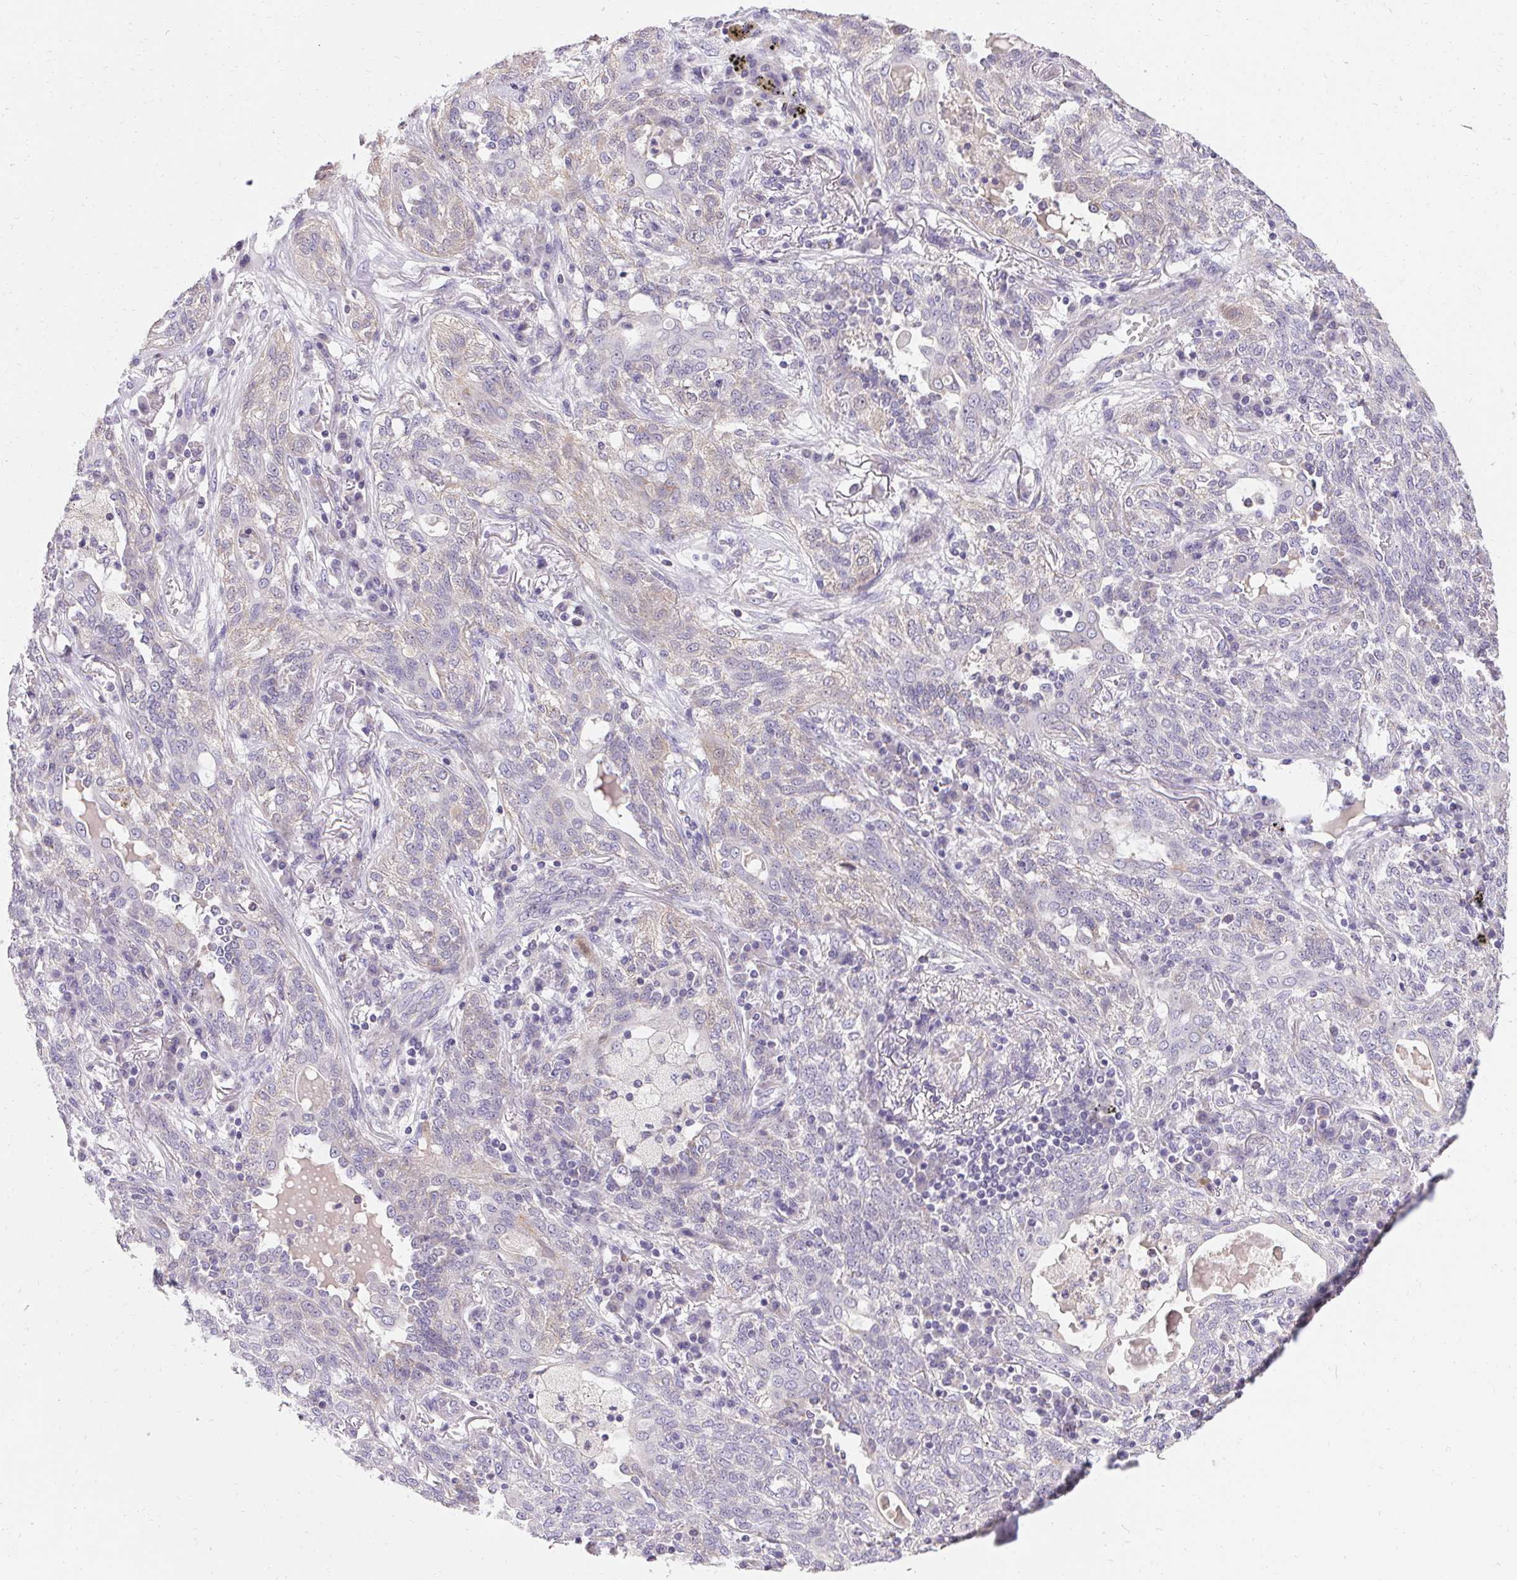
{"staining": {"intensity": "negative", "quantity": "none", "location": "none"}, "tissue": "lung cancer", "cell_type": "Tumor cells", "image_type": "cancer", "snomed": [{"axis": "morphology", "description": "Squamous cell carcinoma, NOS"}, {"axis": "topography", "description": "Lung"}], "caption": "Photomicrograph shows no significant protein expression in tumor cells of squamous cell carcinoma (lung). Nuclei are stained in blue.", "gene": "TRIP13", "patient": {"sex": "female", "age": 70}}